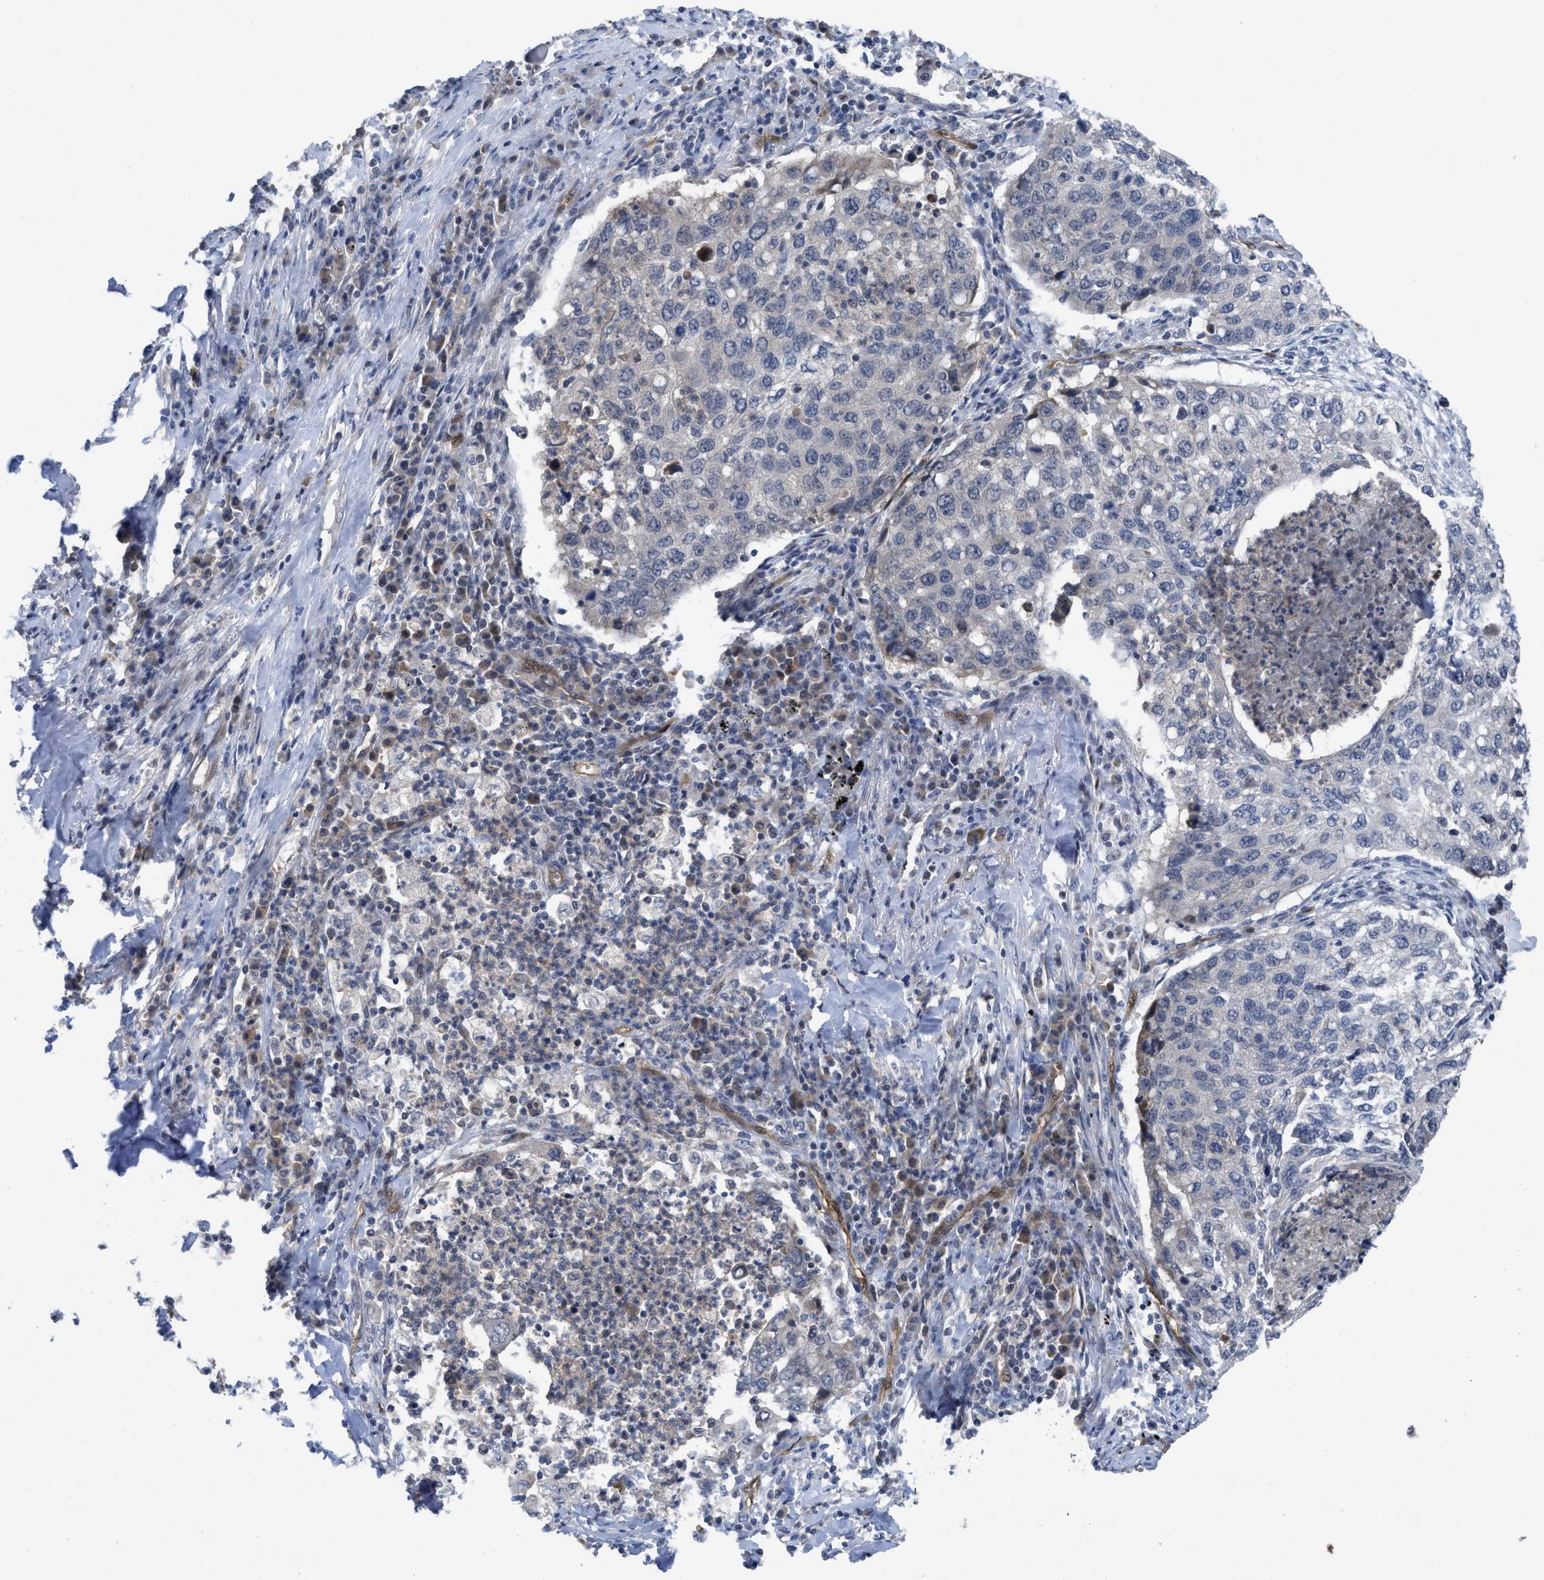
{"staining": {"intensity": "negative", "quantity": "none", "location": "none"}, "tissue": "lung cancer", "cell_type": "Tumor cells", "image_type": "cancer", "snomed": [{"axis": "morphology", "description": "Squamous cell carcinoma, NOS"}, {"axis": "topography", "description": "Lung"}], "caption": "Human lung squamous cell carcinoma stained for a protein using immunohistochemistry shows no staining in tumor cells.", "gene": "LDAF1", "patient": {"sex": "female", "age": 63}}